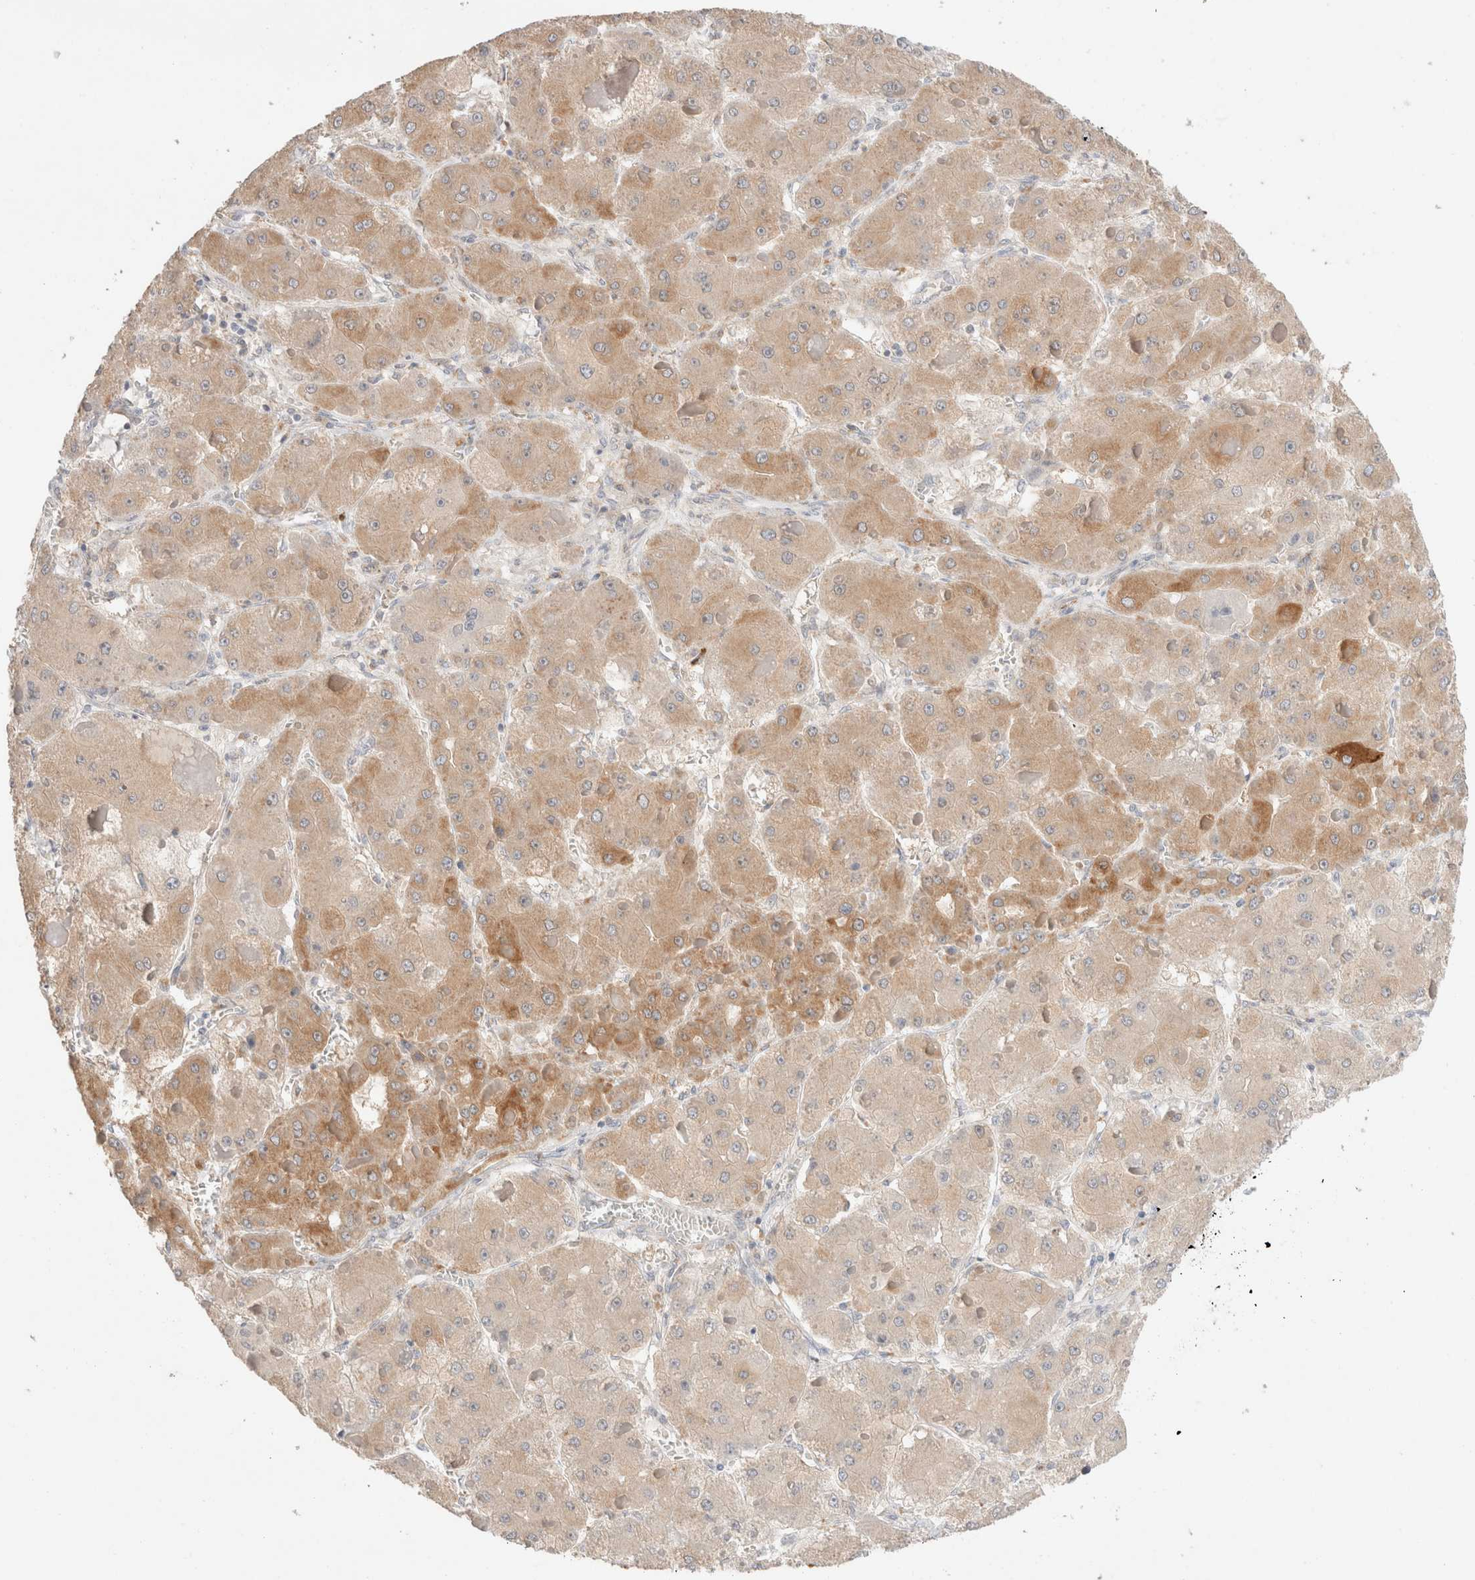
{"staining": {"intensity": "moderate", "quantity": ">75%", "location": "cytoplasmic/membranous"}, "tissue": "liver cancer", "cell_type": "Tumor cells", "image_type": "cancer", "snomed": [{"axis": "morphology", "description": "Carcinoma, Hepatocellular, NOS"}, {"axis": "topography", "description": "Liver"}], "caption": "IHC photomicrograph of neoplastic tissue: human liver hepatocellular carcinoma stained using immunohistochemistry demonstrates medium levels of moderate protein expression localized specifically in the cytoplasmic/membranous of tumor cells, appearing as a cytoplasmic/membranous brown color.", "gene": "TRIM41", "patient": {"sex": "female", "age": 73}}